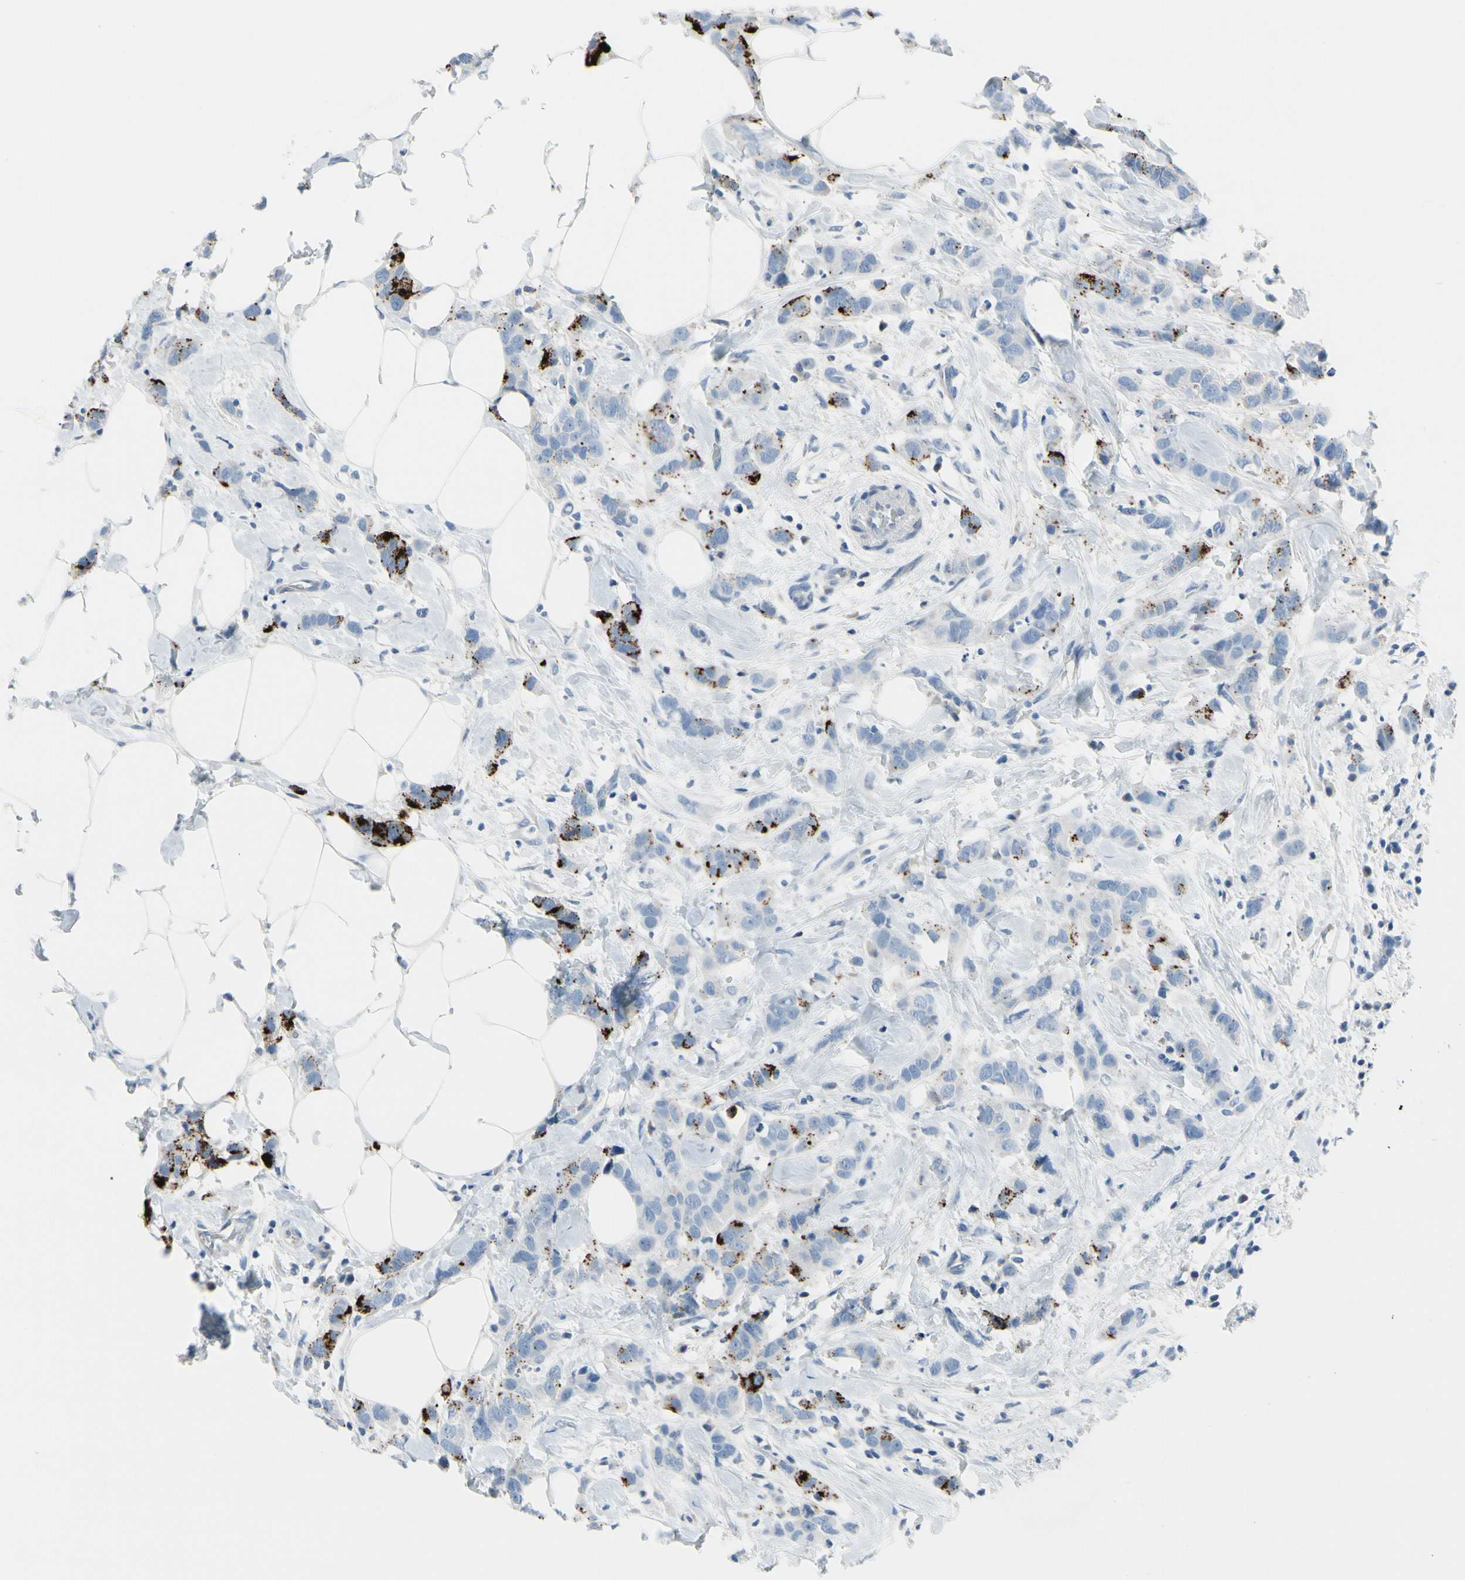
{"staining": {"intensity": "strong", "quantity": "<25%", "location": "cytoplasmic/membranous"}, "tissue": "breast cancer", "cell_type": "Tumor cells", "image_type": "cancer", "snomed": [{"axis": "morphology", "description": "Normal tissue, NOS"}, {"axis": "morphology", "description": "Duct carcinoma"}, {"axis": "topography", "description": "Breast"}], "caption": "Immunohistochemical staining of breast cancer reveals medium levels of strong cytoplasmic/membranous protein staining in approximately <25% of tumor cells. Immunohistochemistry (ihc) stains the protein of interest in brown and the nuclei are stained blue.", "gene": "MUC5B", "patient": {"sex": "female", "age": 50}}